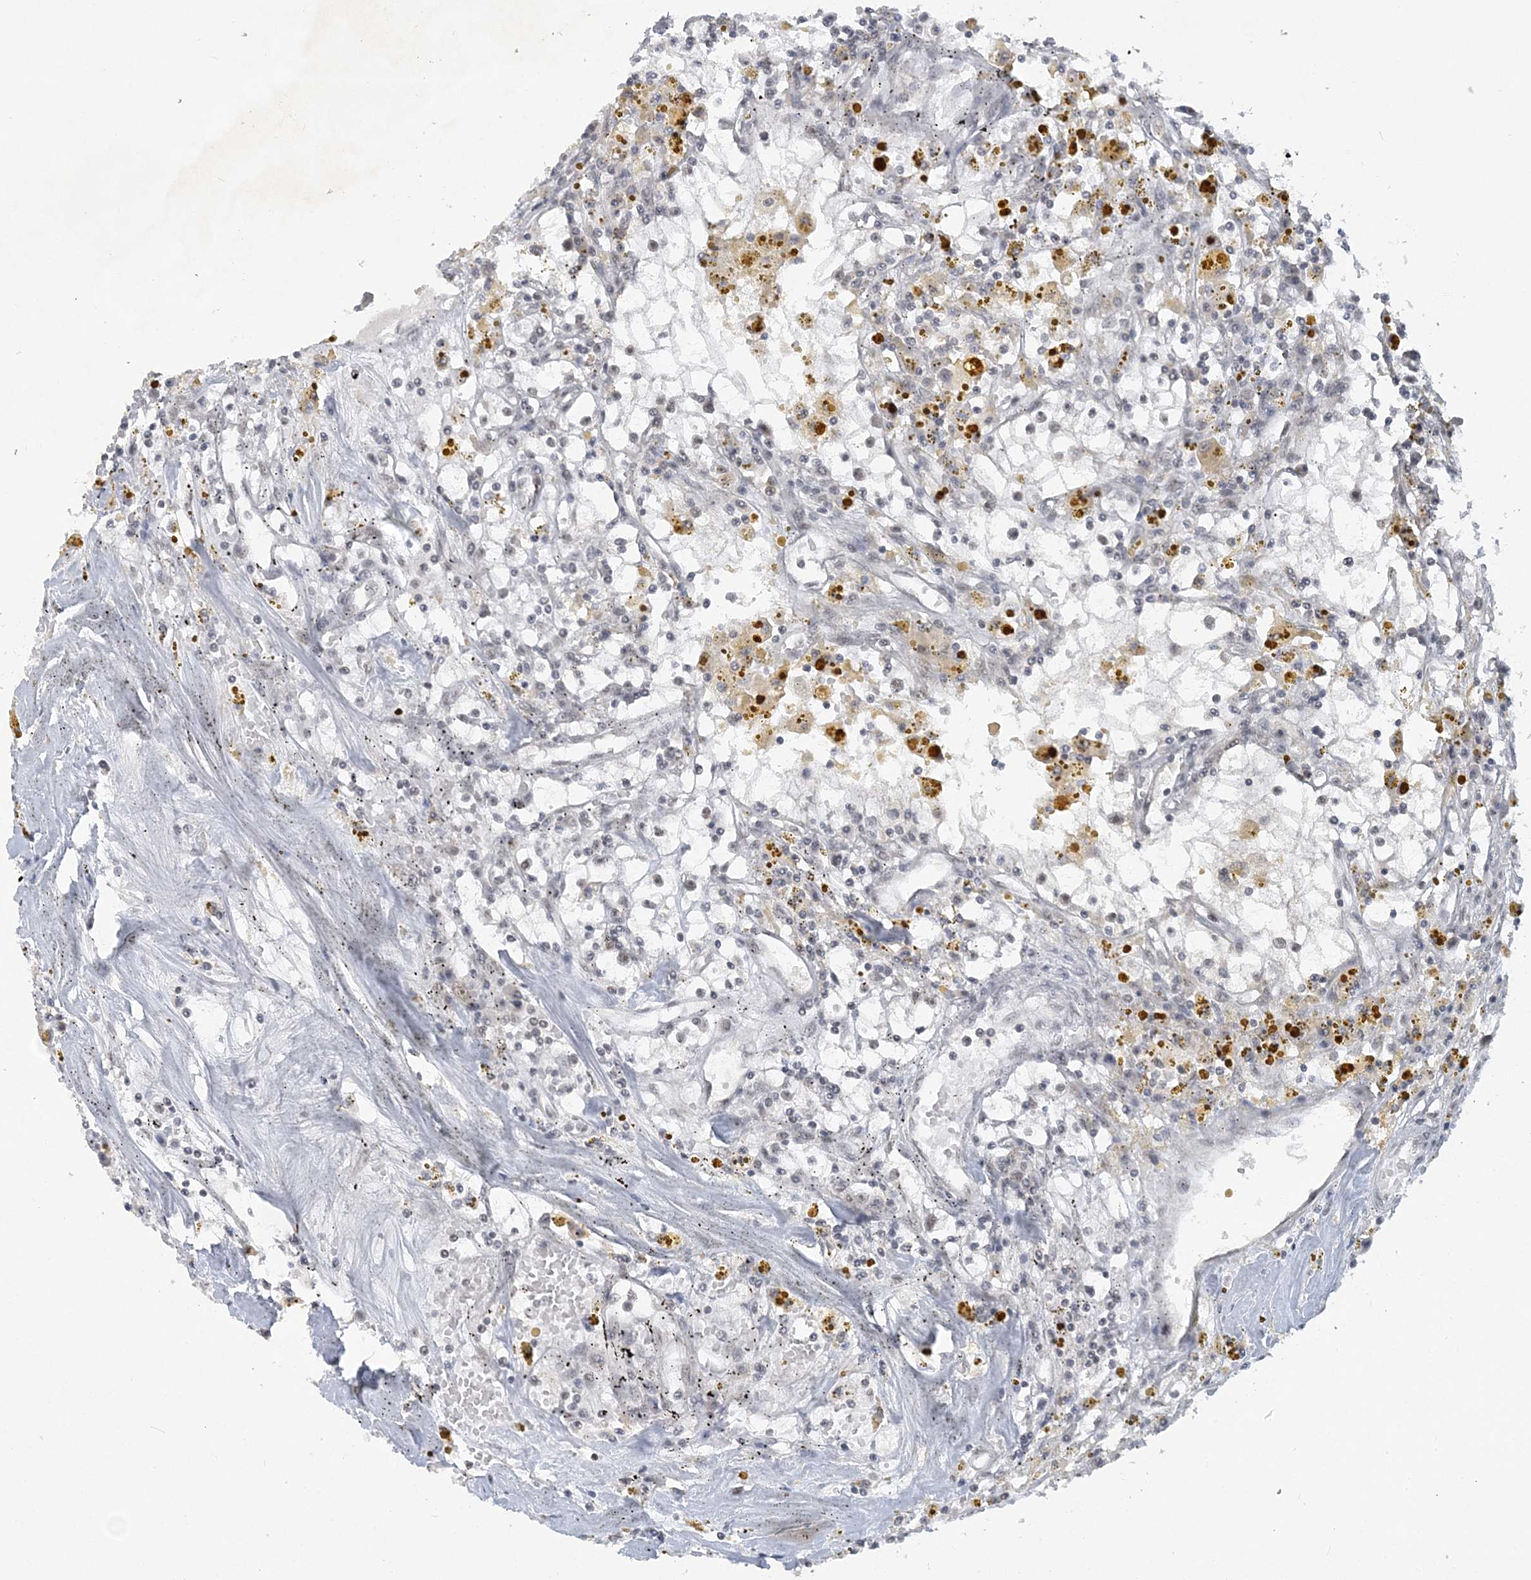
{"staining": {"intensity": "negative", "quantity": "none", "location": "none"}, "tissue": "renal cancer", "cell_type": "Tumor cells", "image_type": "cancer", "snomed": [{"axis": "morphology", "description": "Adenocarcinoma, NOS"}, {"axis": "topography", "description": "Kidney"}], "caption": "This histopathology image is of renal cancer (adenocarcinoma) stained with IHC to label a protein in brown with the nuclei are counter-stained blue. There is no staining in tumor cells.", "gene": "KMT2D", "patient": {"sex": "male", "age": 56}}